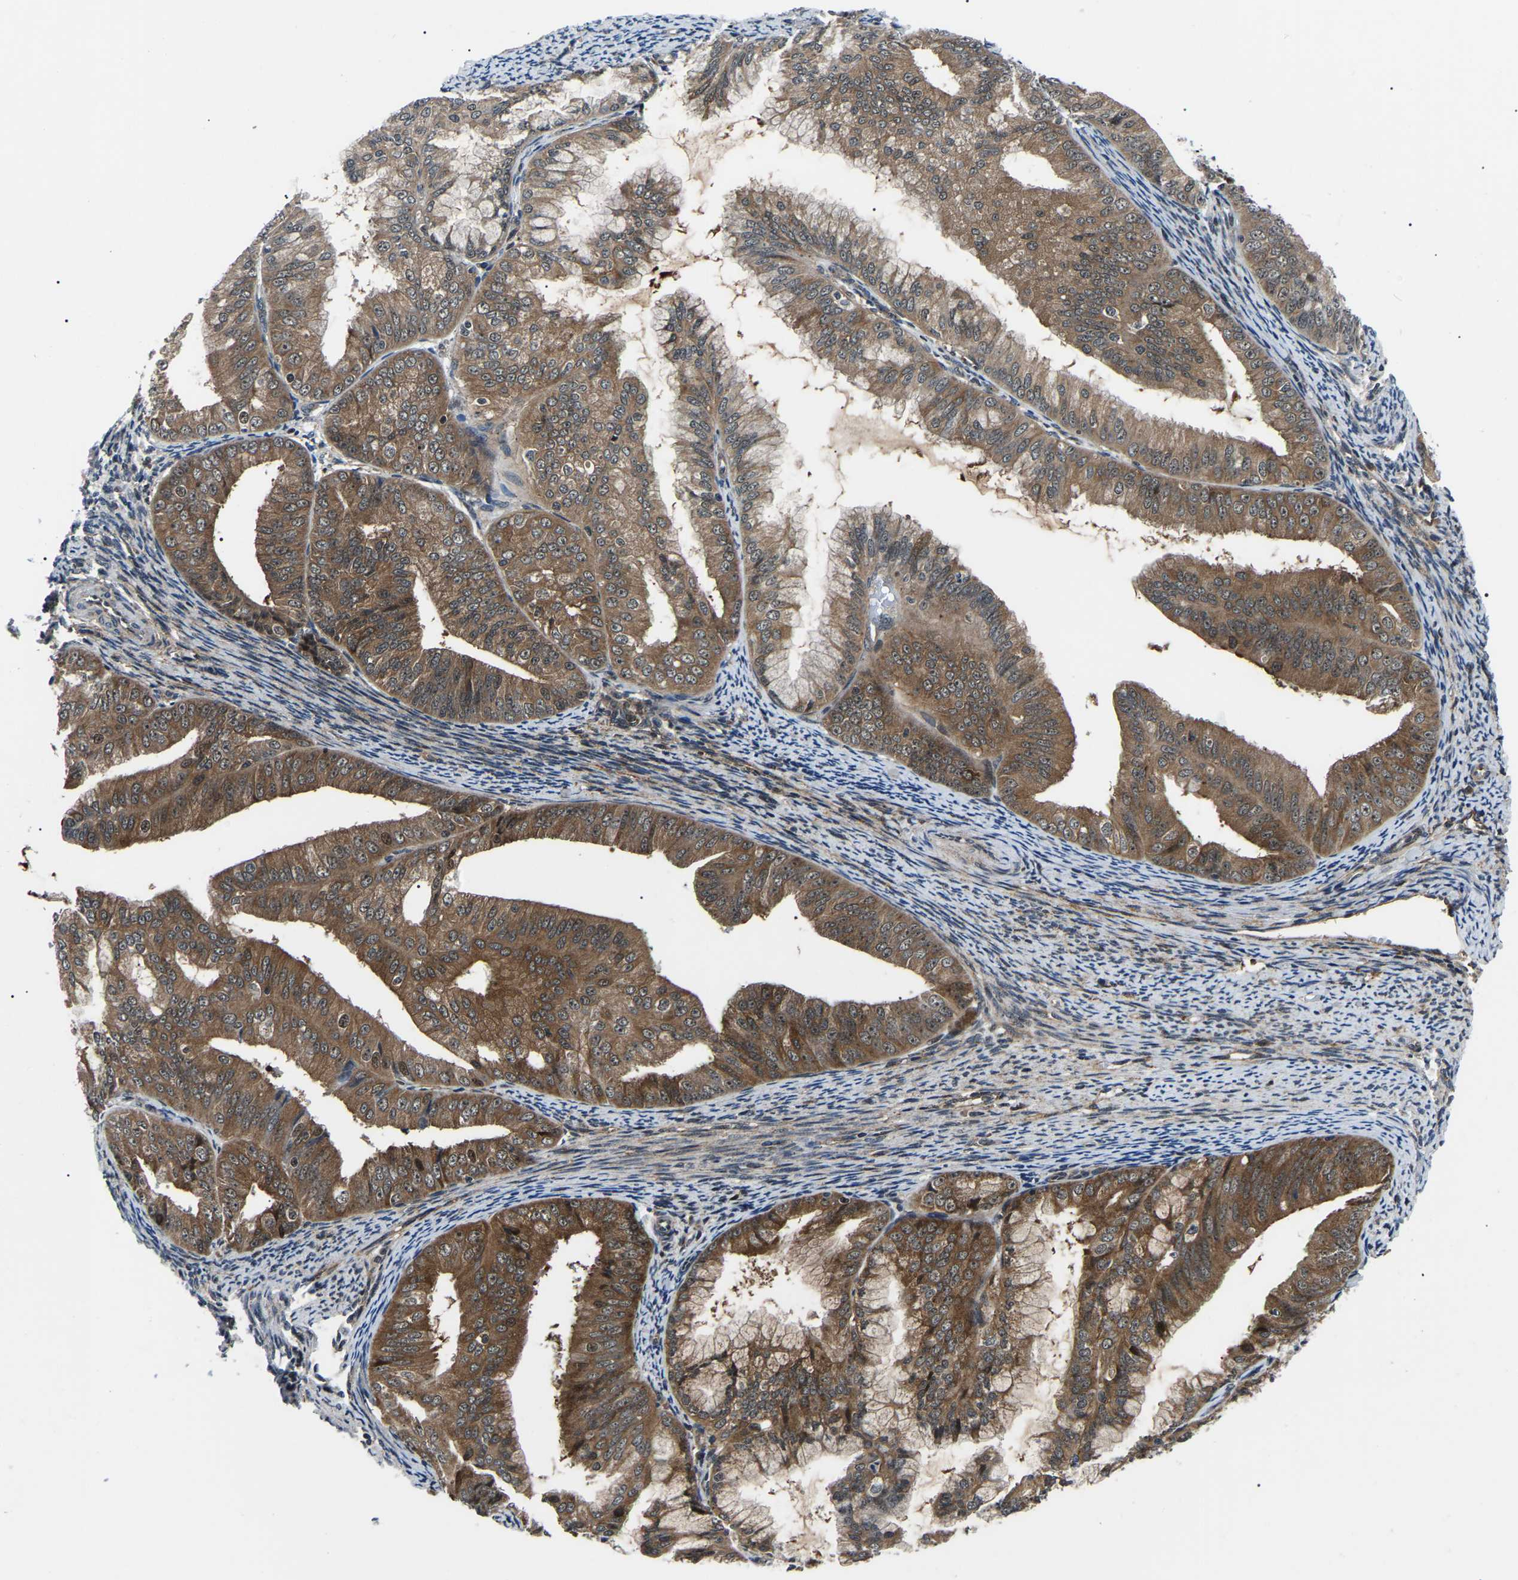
{"staining": {"intensity": "moderate", "quantity": ">75%", "location": "cytoplasmic/membranous"}, "tissue": "endometrial cancer", "cell_type": "Tumor cells", "image_type": "cancer", "snomed": [{"axis": "morphology", "description": "Adenocarcinoma, NOS"}, {"axis": "topography", "description": "Endometrium"}], "caption": "Endometrial adenocarcinoma tissue exhibits moderate cytoplasmic/membranous positivity in about >75% of tumor cells, visualized by immunohistochemistry.", "gene": "RRP1B", "patient": {"sex": "female", "age": 63}}